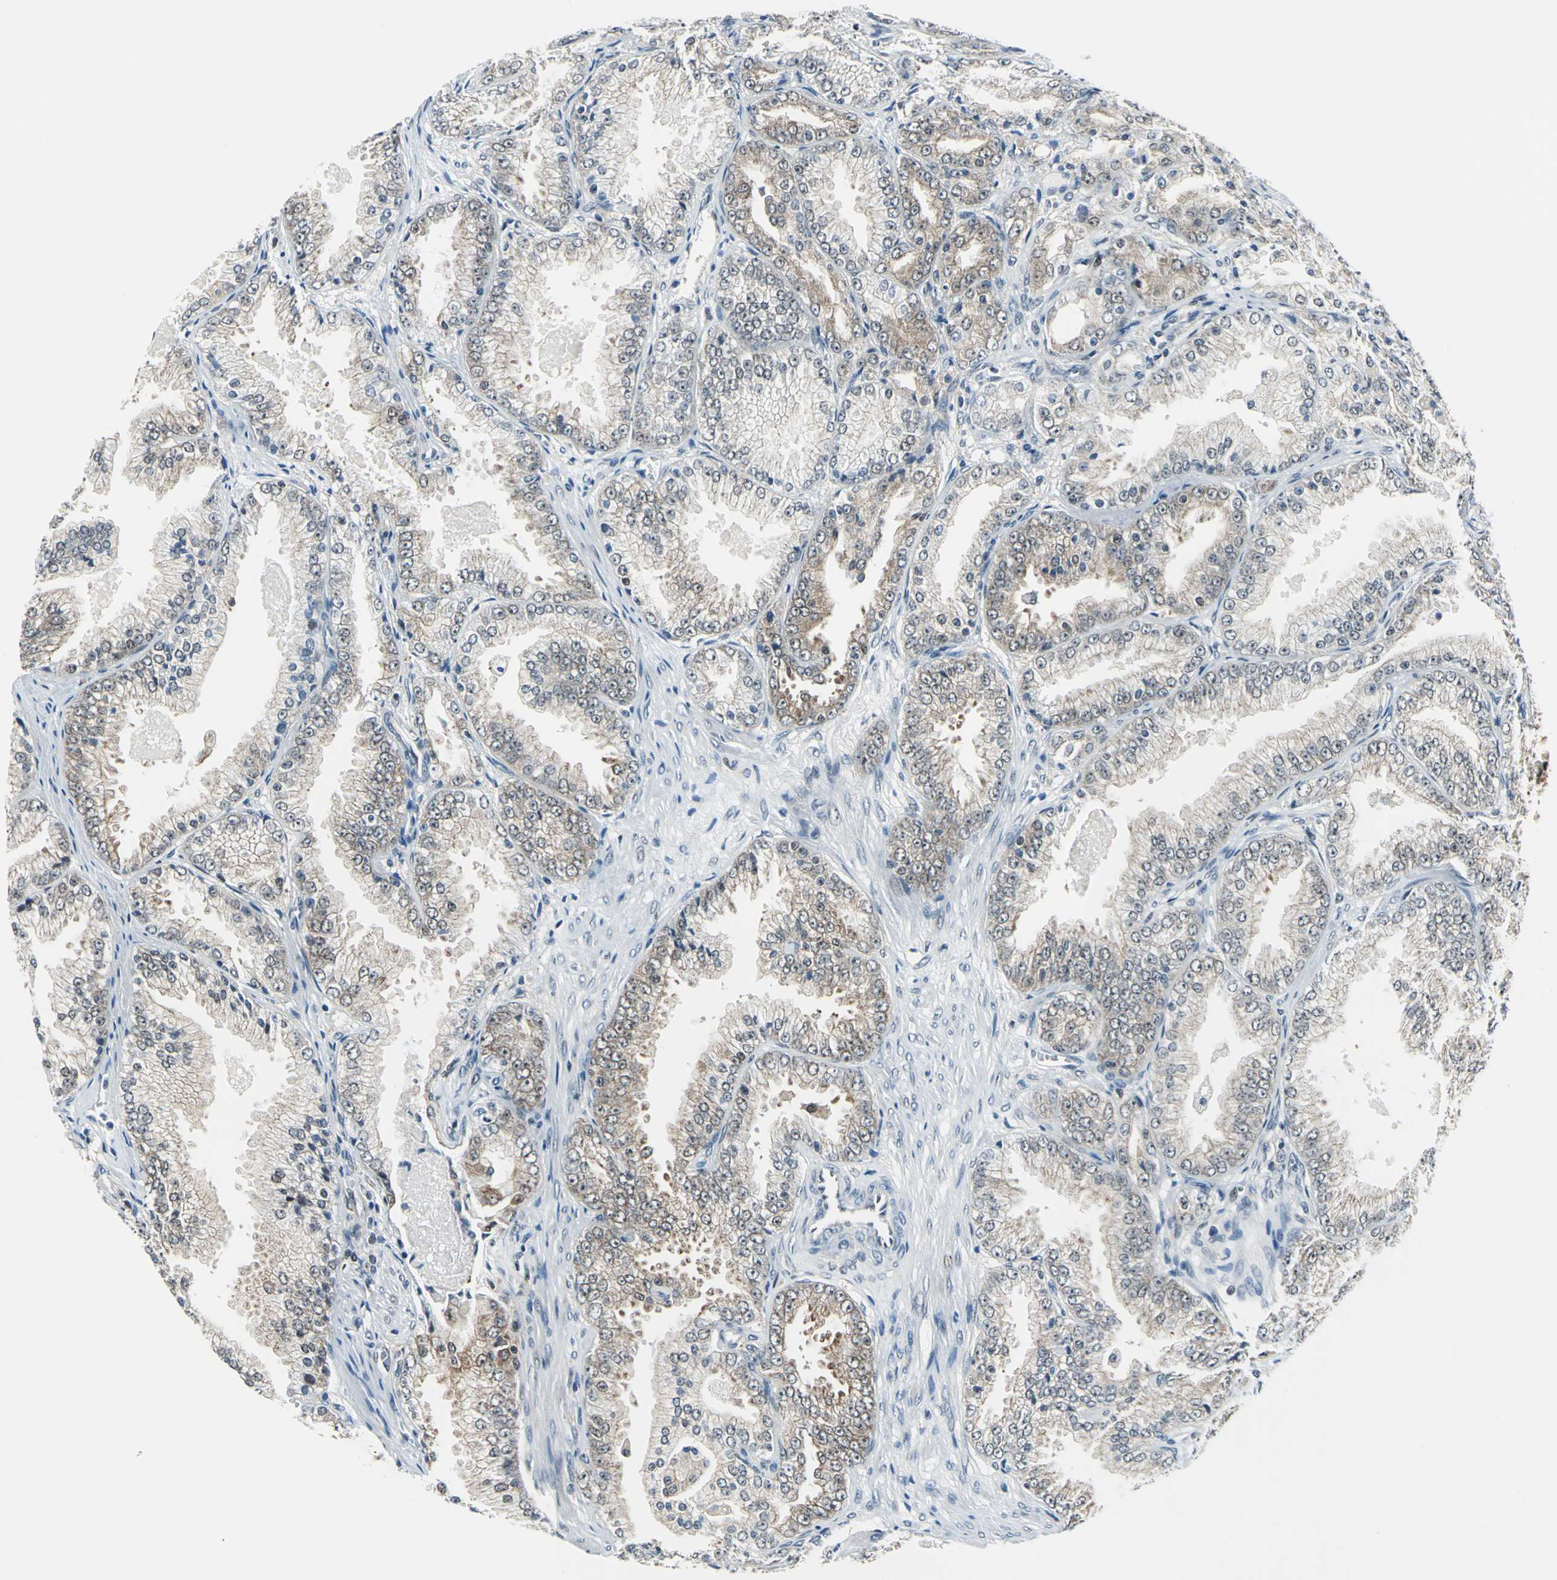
{"staining": {"intensity": "weak", "quantity": "25%-75%", "location": "cytoplasmic/membranous"}, "tissue": "prostate cancer", "cell_type": "Tumor cells", "image_type": "cancer", "snomed": [{"axis": "morphology", "description": "Adenocarcinoma, High grade"}, {"axis": "topography", "description": "Prostate"}], "caption": "Weak cytoplasmic/membranous protein expression is appreciated in about 25%-75% of tumor cells in high-grade adenocarcinoma (prostate). The protein is shown in brown color, while the nuclei are stained blue.", "gene": "POLR3K", "patient": {"sex": "male", "age": 61}}